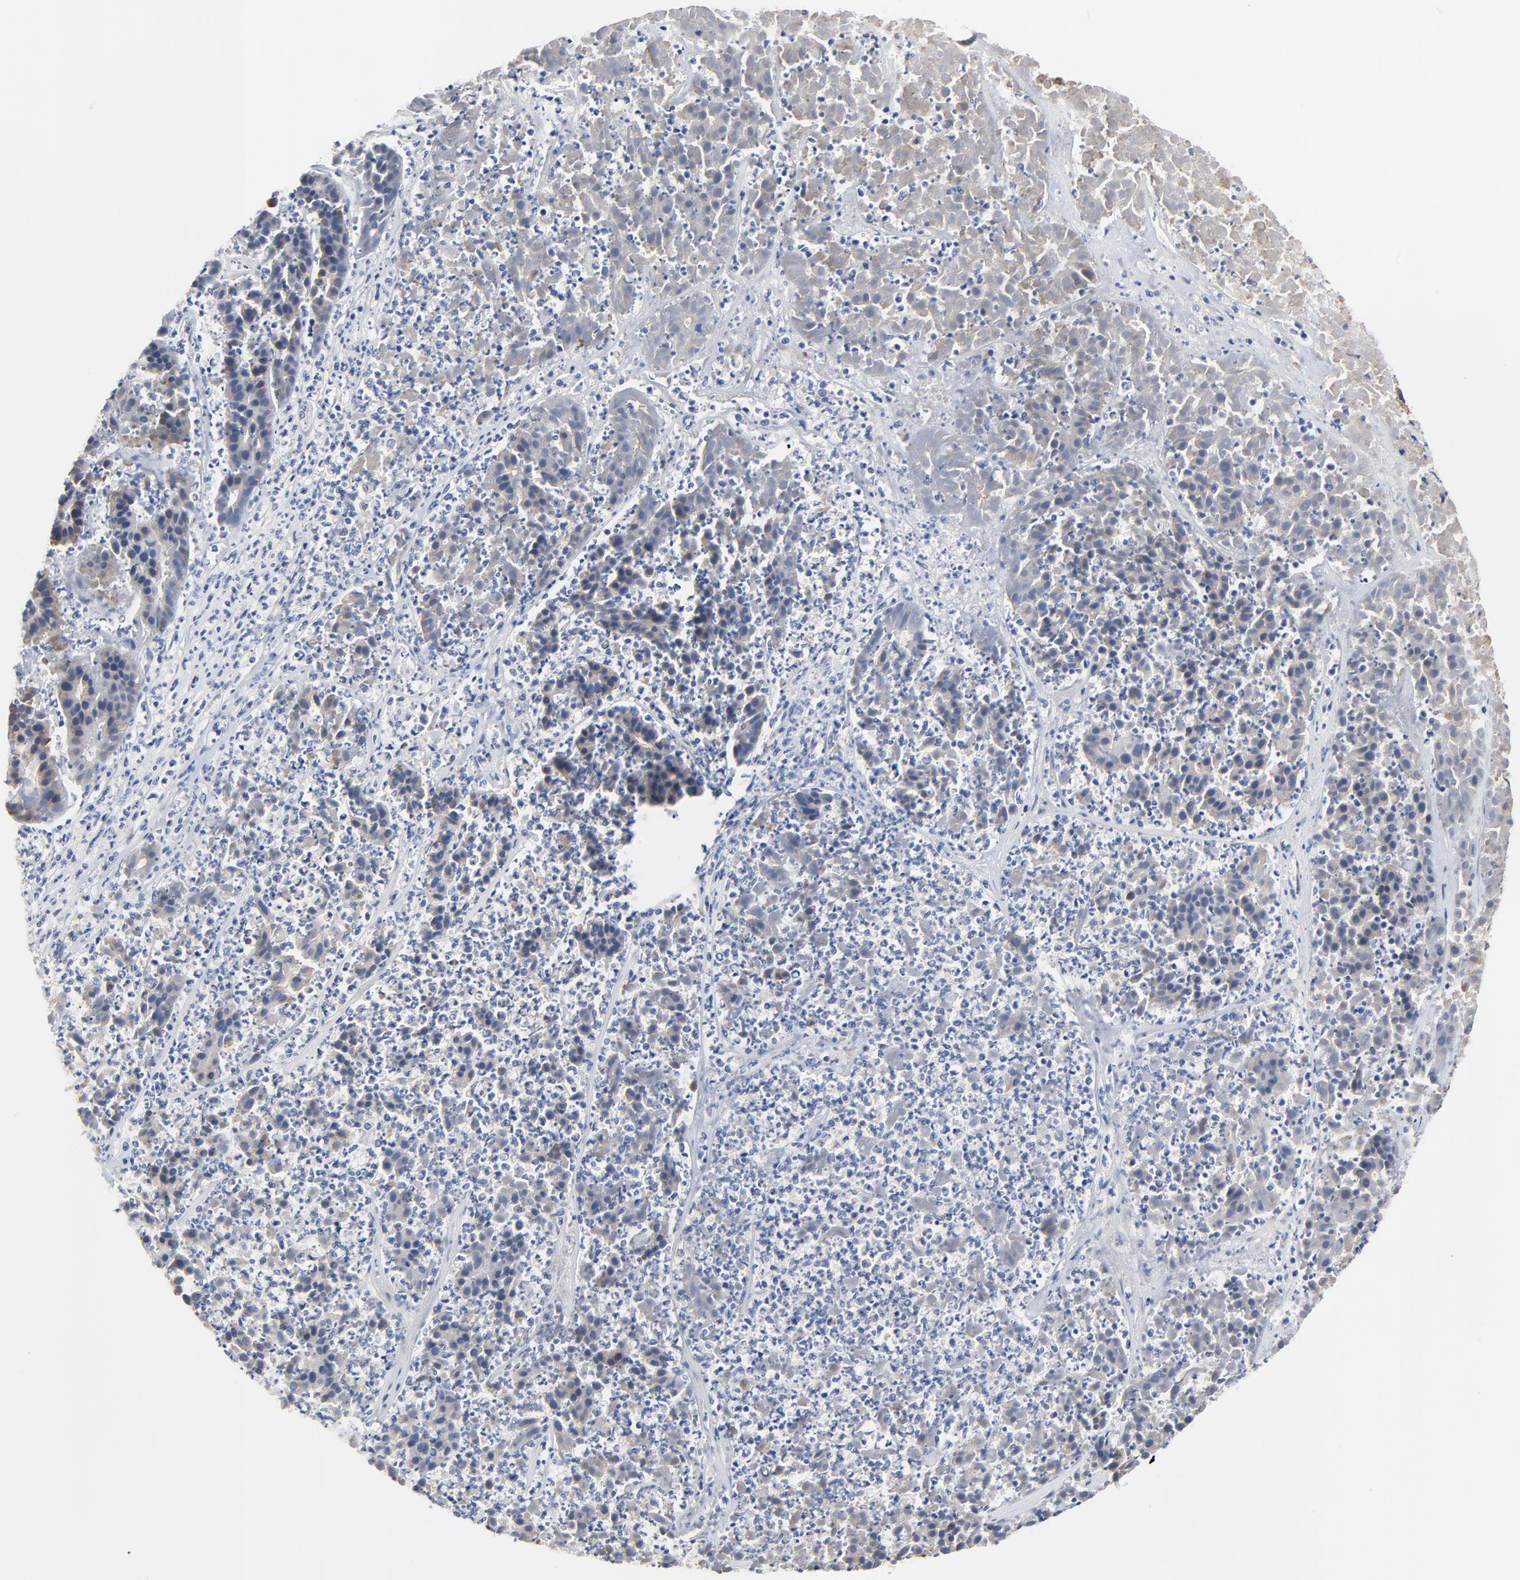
{"staining": {"intensity": "weak", "quantity": "25%-75%", "location": "cytoplasmic/membranous"}, "tissue": "pancreatic cancer", "cell_type": "Tumor cells", "image_type": "cancer", "snomed": [{"axis": "morphology", "description": "Adenocarcinoma, NOS"}, {"axis": "topography", "description": "Pancreas"}], "caption": "There is low levels of weak cytoplasmic/membranous expression in tumor cells of pancreatic adenocarcinoma, as demonstrated by immunohistochemical staining (brown color).", "gene": "VAV2", "patient": {"sex": "male", "age": 50}}